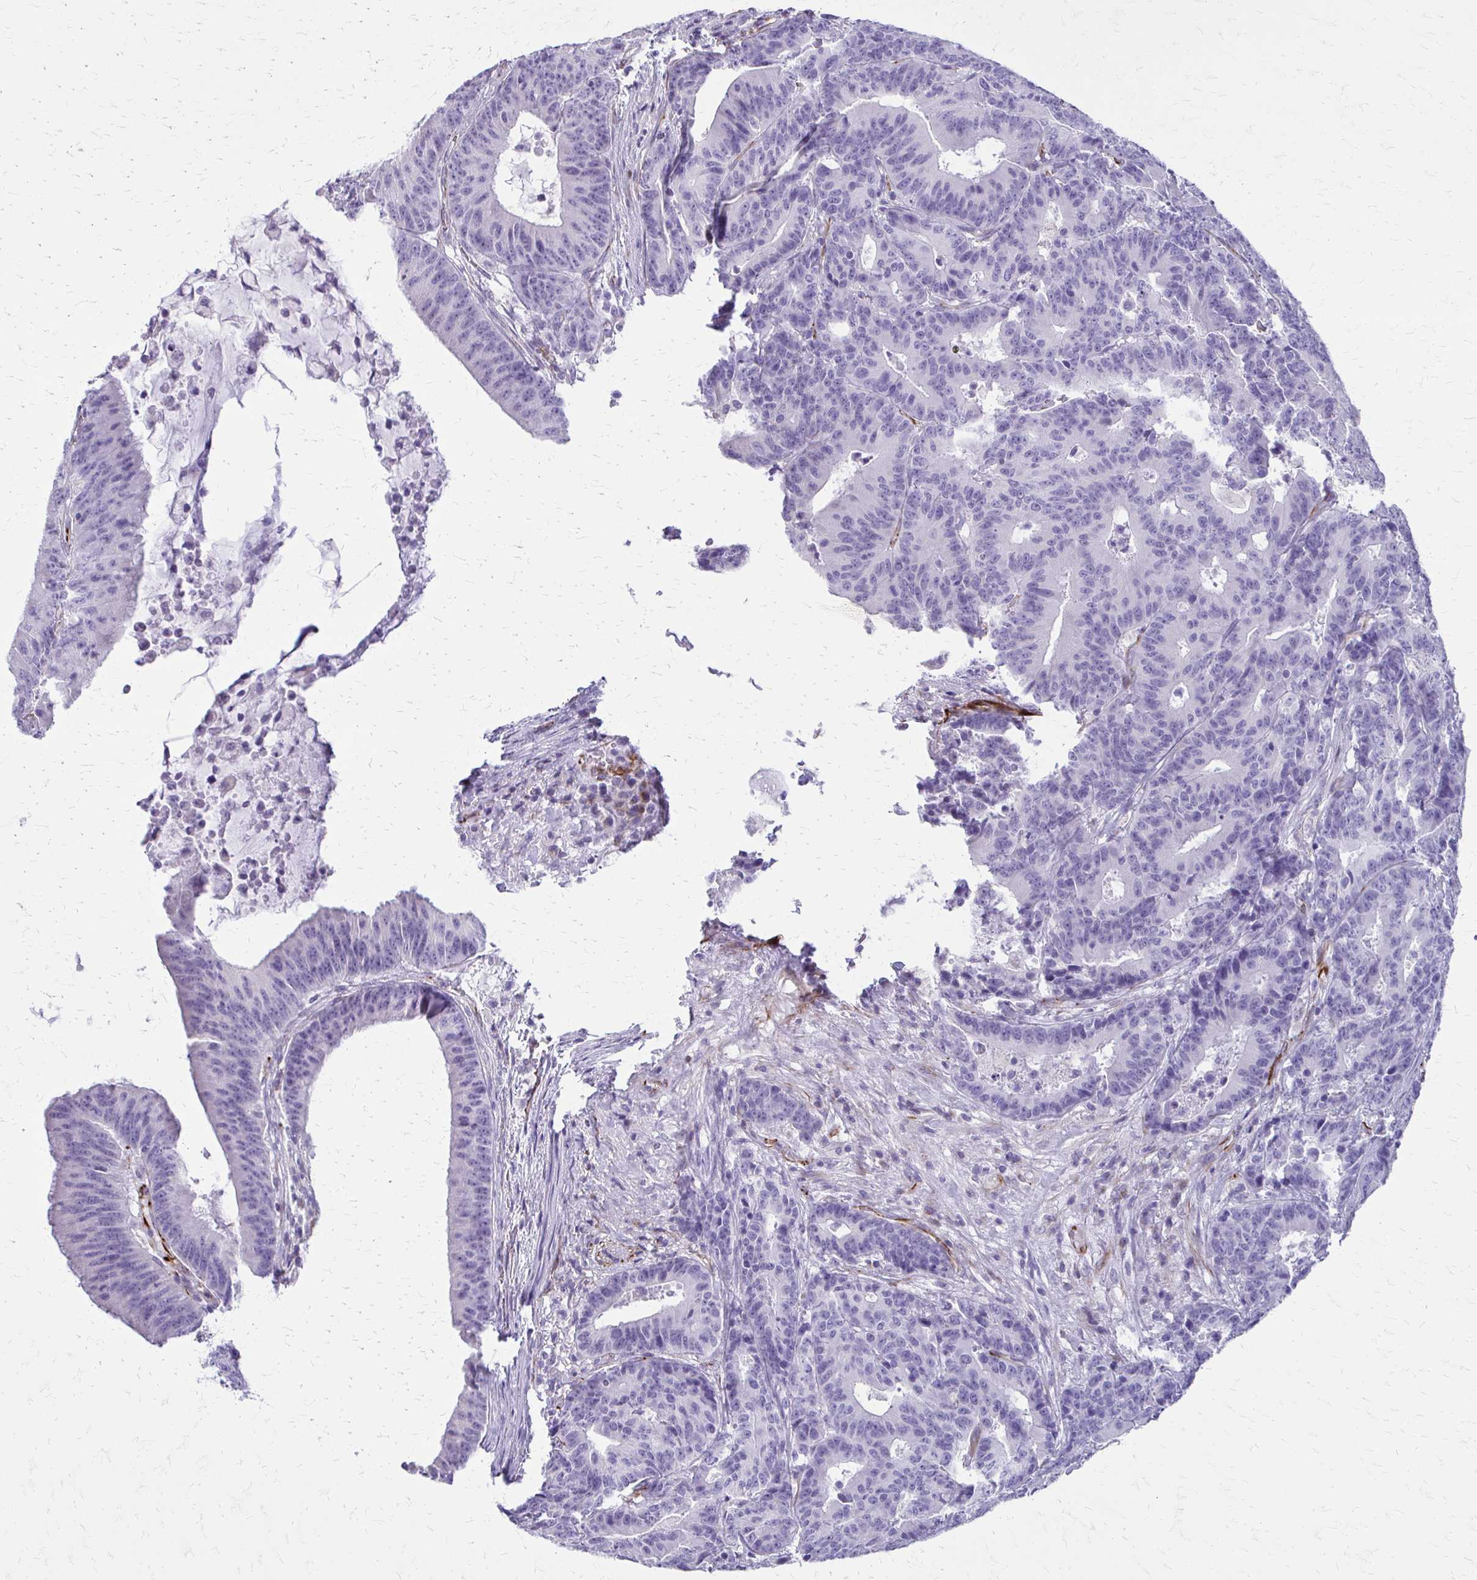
{"staining": {"intensity": "negative", "quantity": "none", "location": "none"}, "tissue": "colorectal cancer", "cell_type": "Tumor cells", "image_type": "cancer", "snomed": [{"axis": "morphology", "description": "Adenocarcinoma, NOS"}, {"axis": "topography", "description": "Colon"}], "caption": "Protein analysis of colorectal adenocarcinoma shows no significant staining in tumor cells.", "gene": "TRIM6", "patient": {"sex": "female", "age": 78}}